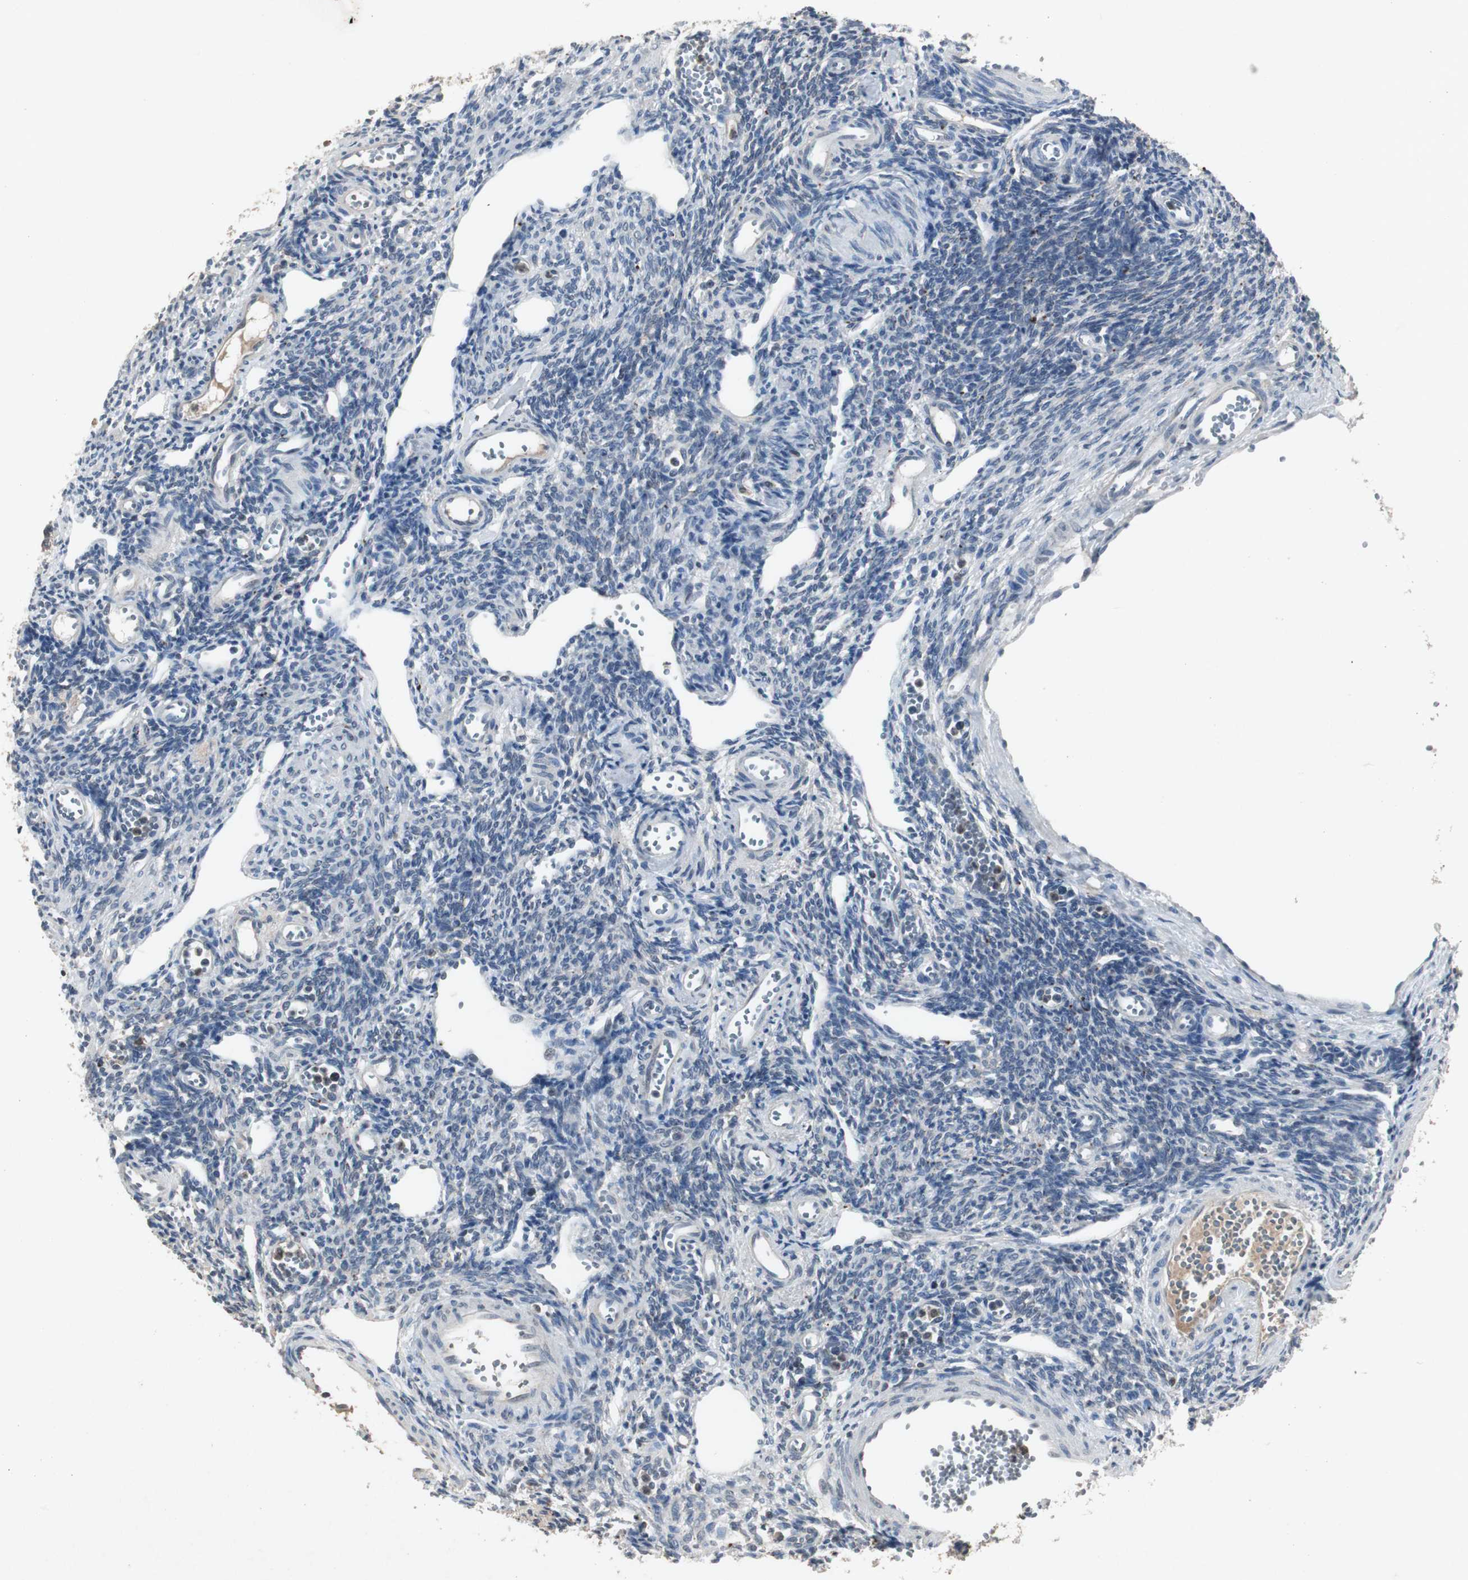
{"staining": {"intensity": "negative", "quantity": "none", "location": "none"}, "tissue": "ovary", "cell_type": "Ovarian stroma cells", "image_type": "normal", "snomed": [{"axis": "morphology", "description": "Normal tissue, NOS"}, {"axis": "topography", "description": "Ovary"}], "caption": "Immunohistochemical staining of normal human ovary shows no significant positivity in ovarian stroma cells.", "gene": "ADNP2", "patient": {"sex": "female", "age": 33}}